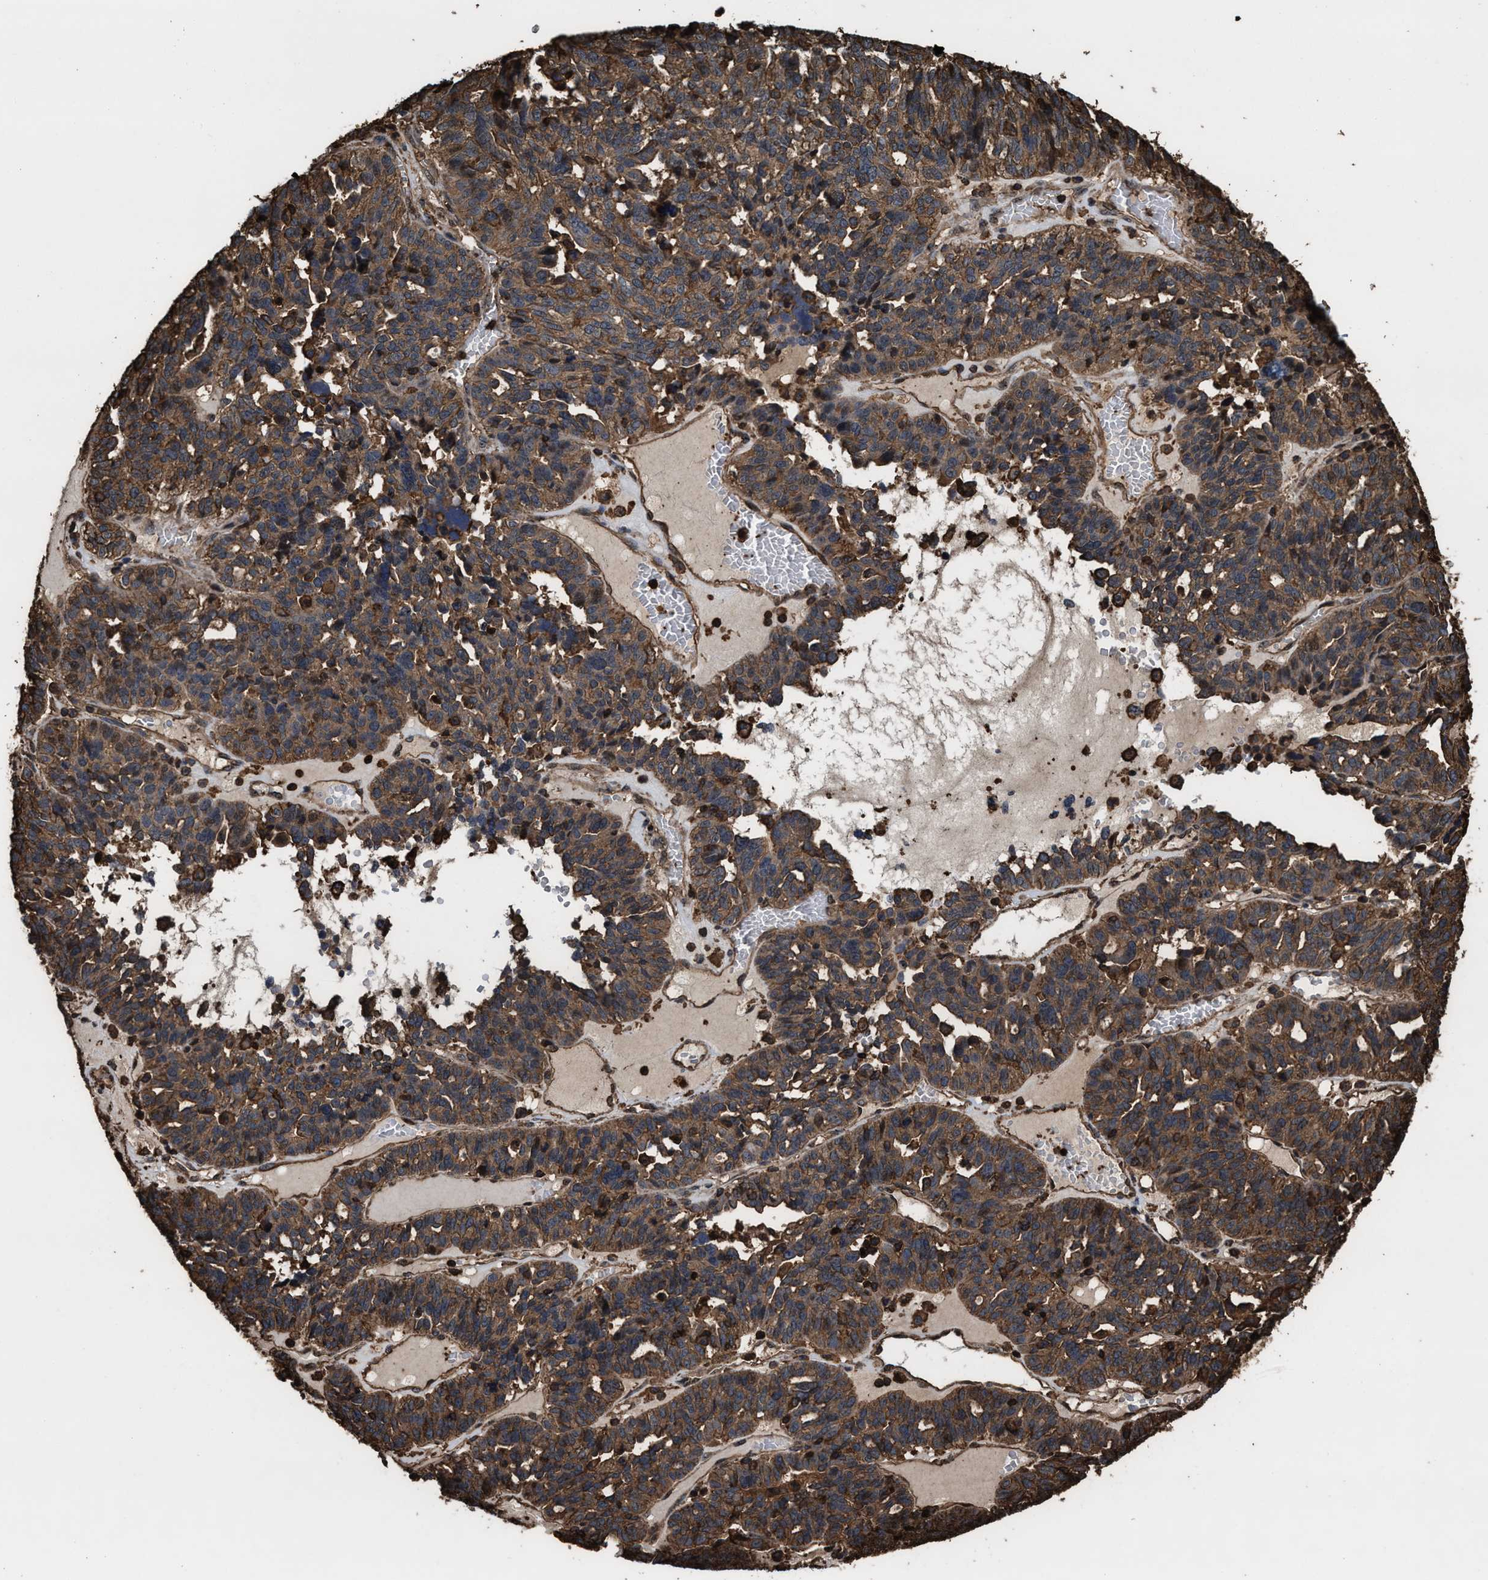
{"staining": {"intensity": "moderate", "quantity": ">75%", "location": "cytoplasmic/membranous"}, "tissue": "ovarian cancer", "cell_type": "Tumor cells", "image_type": "cancer", "snomed": [{"axis": "morphology", "description": "Cystadenocarcinoma, serous, NOS"}, {"axis": "topography", "description": "Ovary"}], "caption": "There is medium levels of moderate cytoplasmic/membranous staining in tumor cells of ovarian serous cystadenocarcinoma, as demonstrated by immunohistochemical staining (brown color).", "gene": "KBTBD2", "patient": {"sex": "female", "age": 59}}